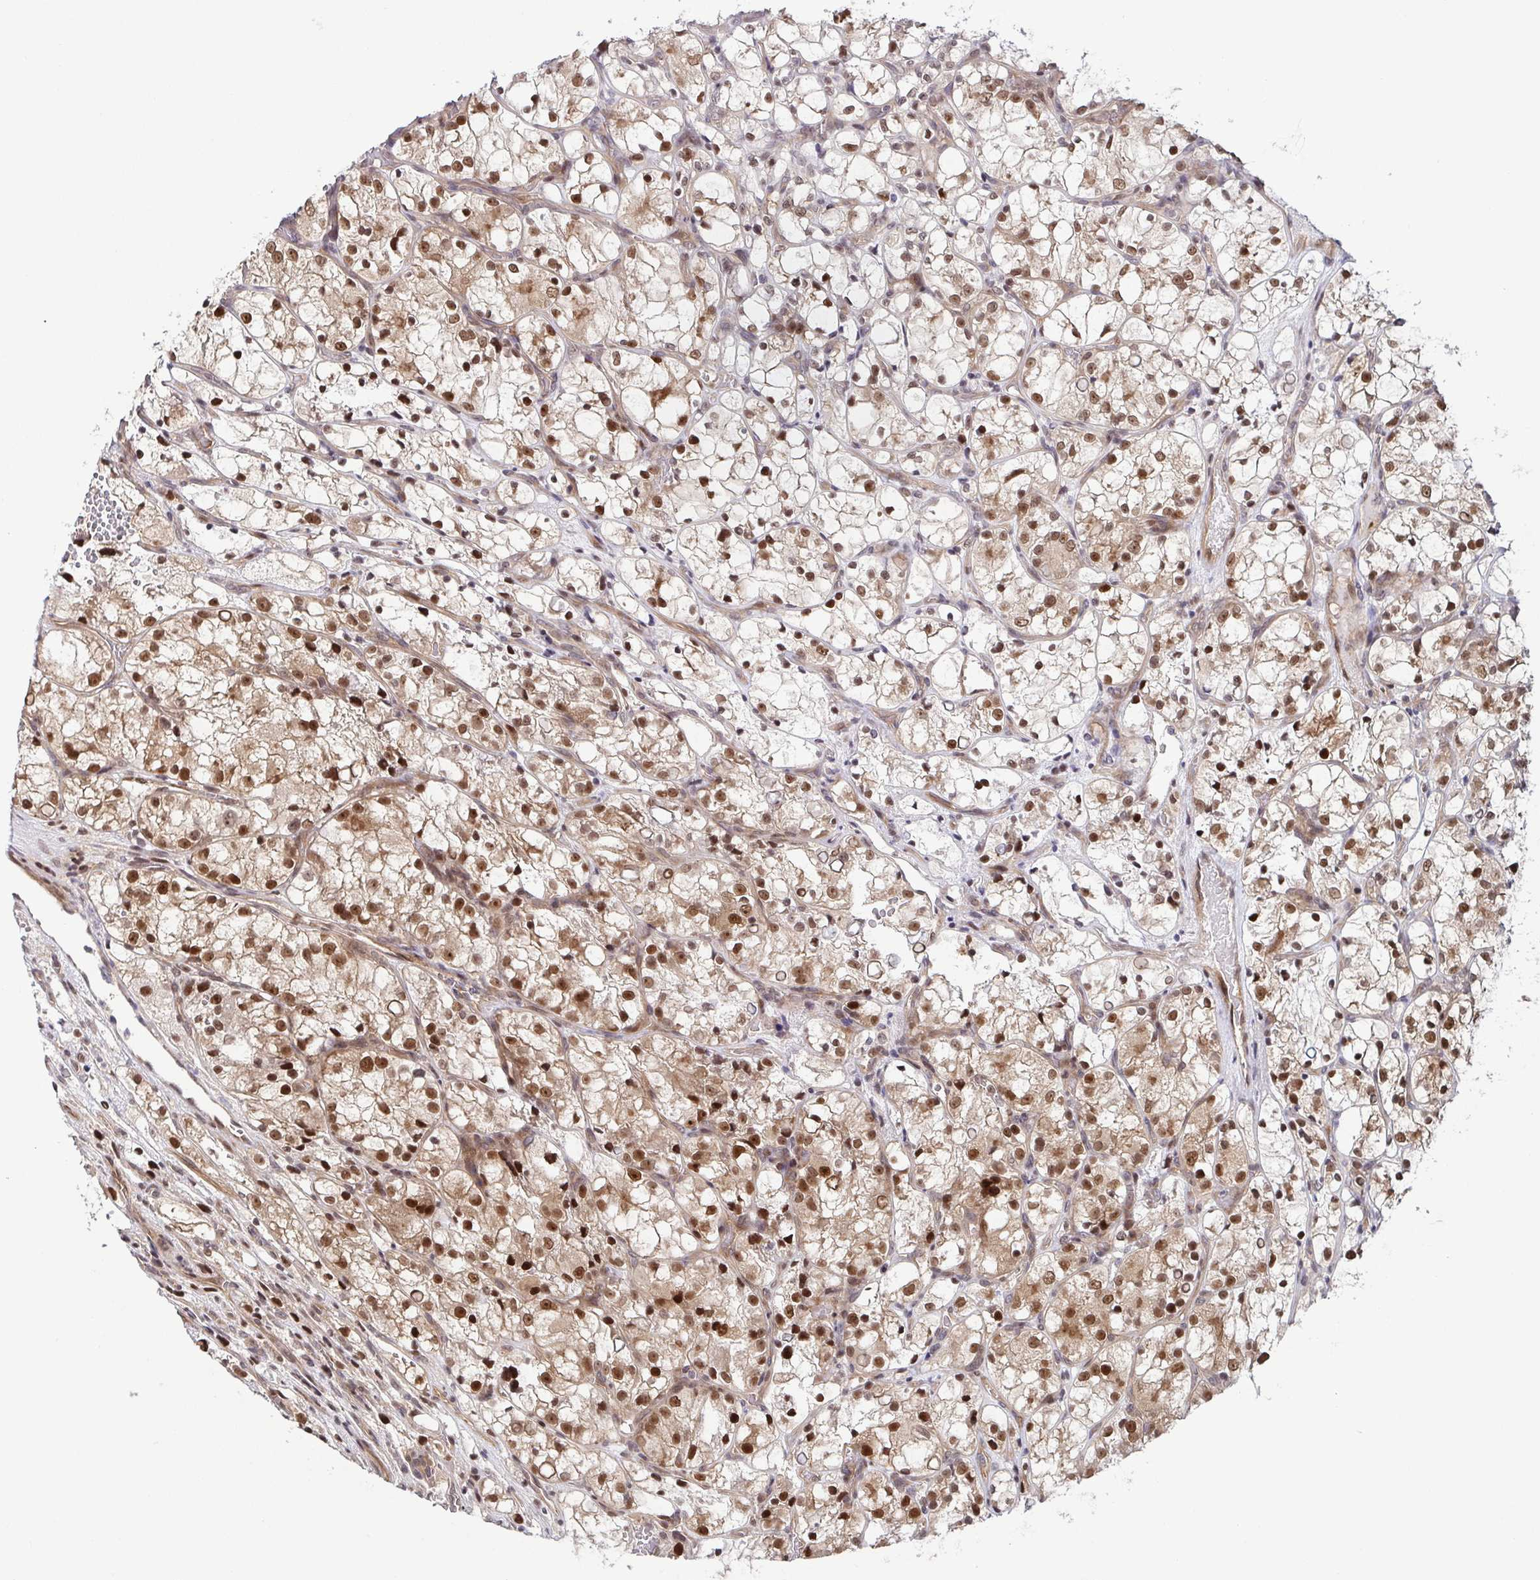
{"staining": {"intensity": "moderate", "quantity": ">75%", "location": "cytoplasmic/membranous,nuclear"}, "tissue": "renal cancer", "cell_type": "Tumor cells", "image_type": "cancer", "snomed": [{"axis": "morphology", "description": "Adenocarcinoma, NOS"}, {"axis": "topography", "description": "Kidney"}], "caption": "This is an image of immunohistochemistry (IHC) staining of renal adenocarcinoma, which shows moderate staining in the cytoplasmic/membranous and nuclear of tumor cells.", "gene": "DNAJB1", "patient": {"sex": "female", "age": 69}}